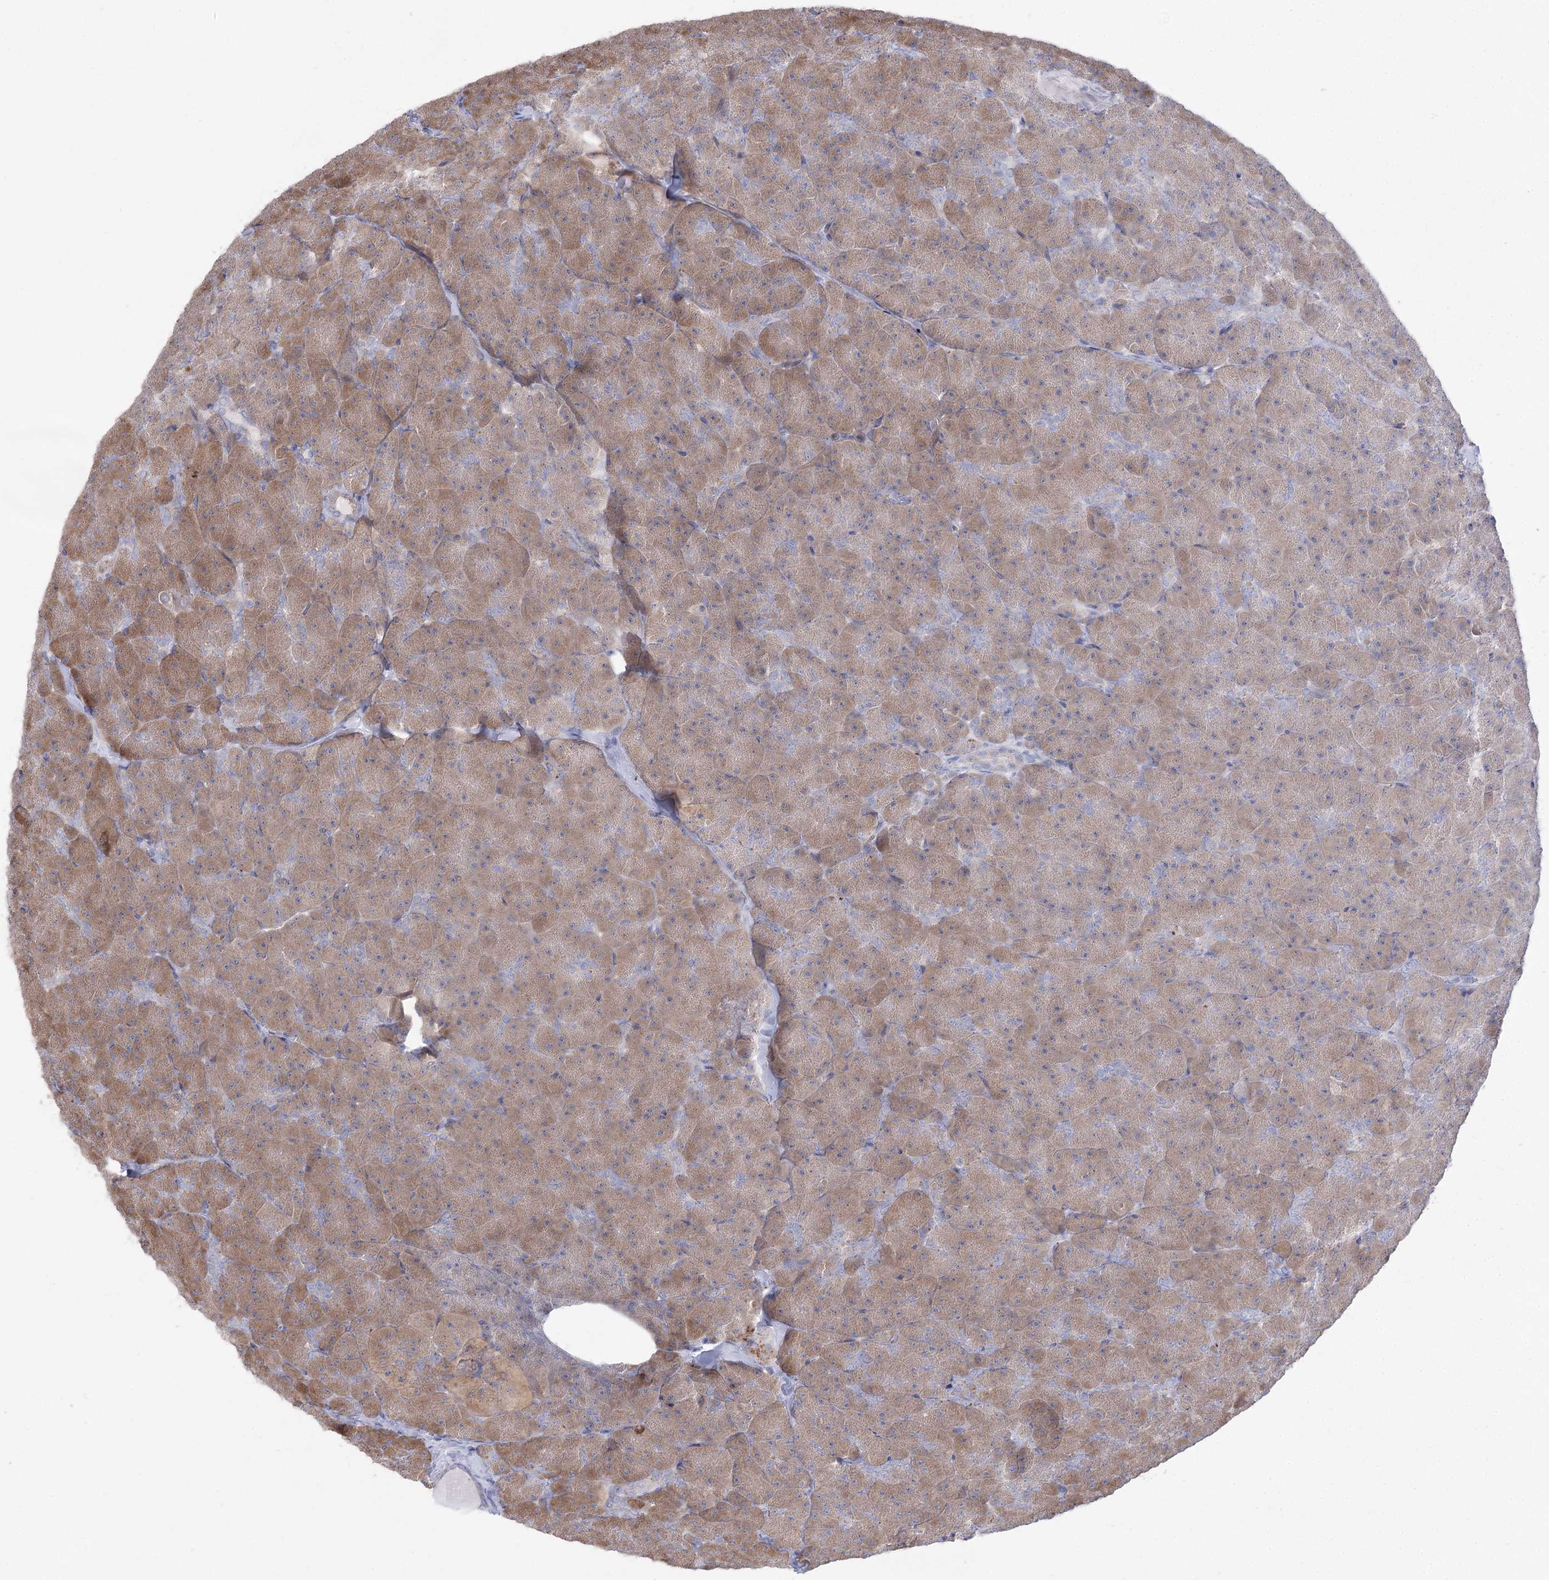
{"staining": {"intensity": "moderate", "quantity": ">75%", "location": "cytoplasmic/membranous"}, "tissue": "pancreas", "cell_type": "Exocrine glandular cells", "image_type": "normal", "snomed": [{"axis": "morphology", "description": "Normal tissue, NOS"}, {"axis": "topography", "description": "Pancreas"}], "caption": "Protein expression analysis of normal human pancreas reveals moderate cytoplasmic/membranous staining in about >75% of exocrine glandular cells.", "gene": "SIAE", "patient": {"sex": "male", "age": 36}}